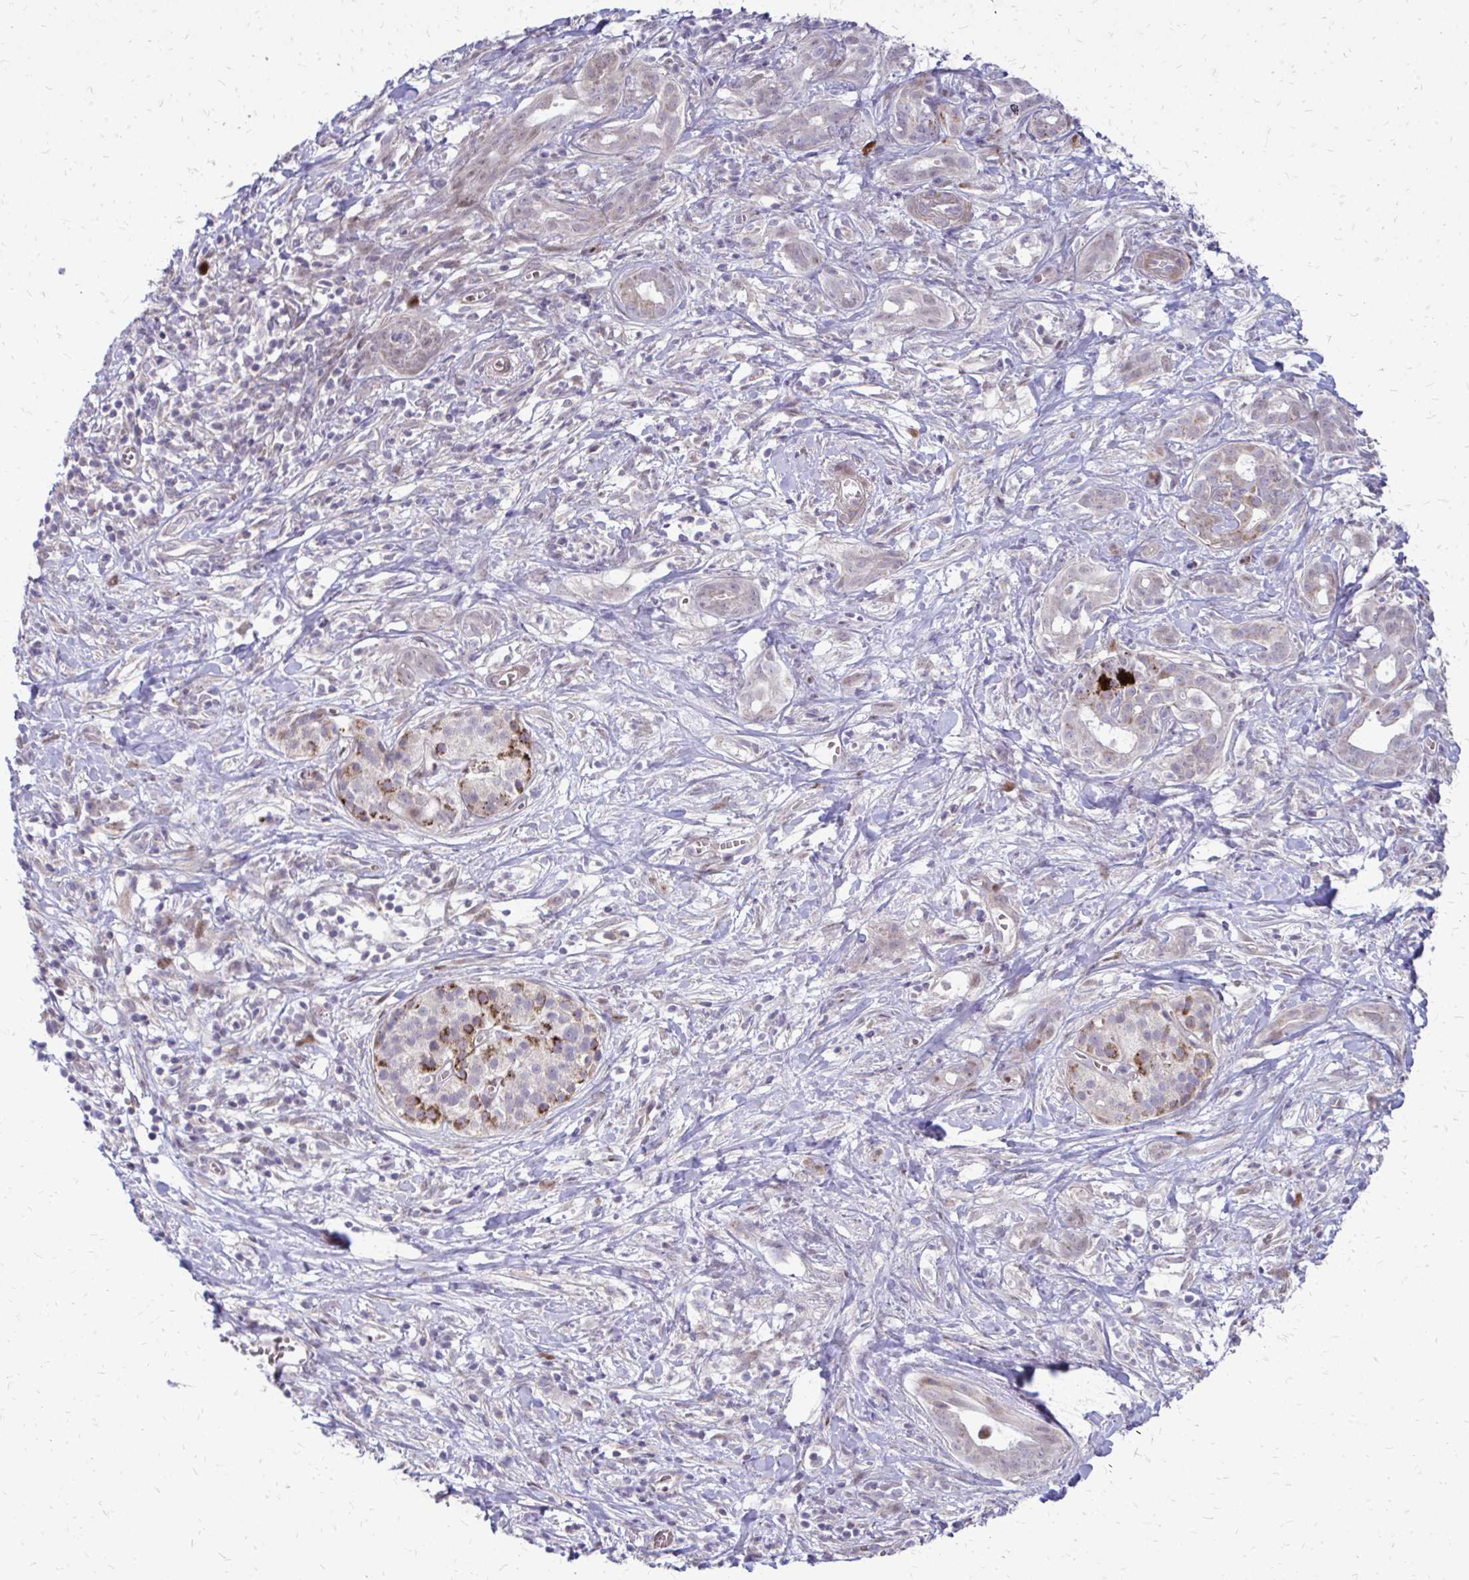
{"staining": {"intensity": "weak", "quantity": "<25%", "location": "cytoplasmic/membranous"}, "tissue": "pancreatic cancer", "cell_type": "Tumor cells", "image_type": "cancer", "snomed": [{"axis": "morphology", "description": "Adenocarcinoma, NOS"}, {"axis": "topography", "description": "Pancreas"}], "caption": "IHC photomicrograph of human pancreatic cancer (adenocarcinoma) stained for a protein (brown), which exhibits no expression in tumor cells.", "gene": "PPDPFL", "patient": {"sex": "male", "age": 61}}